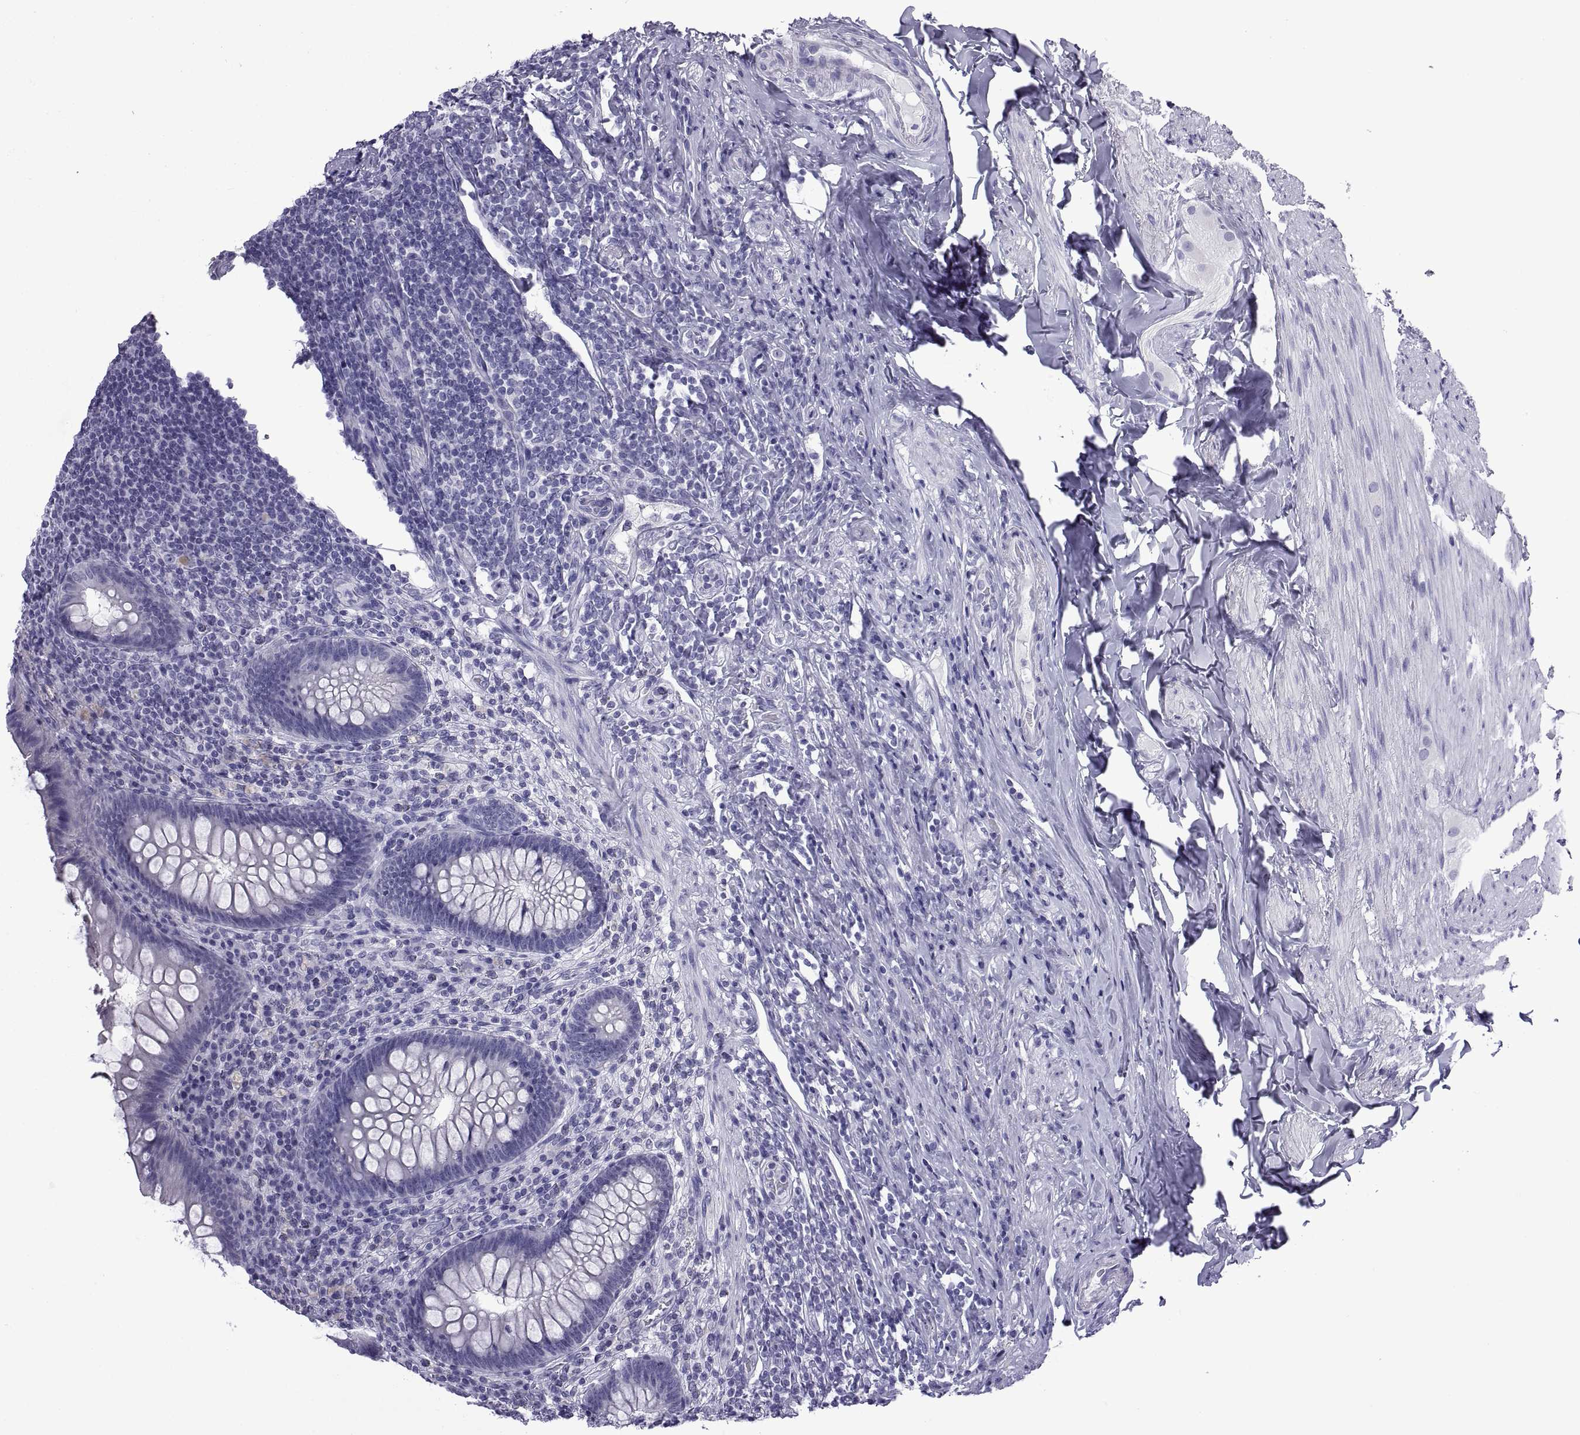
{"staining": {"intensity": "negative", "quantity": "none", "location": "none"}, "tissue": "appendix", "cell_type": "Glandular cells", "image_type": "normal", "snomed": [{"axis": "morphology", "description": "Normal tissue, NOS"}, {"axis": "topography", "description": "Appendix"}], "caption": "Glandular cells show no significant protein expression in benign appendix.", "gene": "CRISP1", "patient": {"sex": "male", "age": 47}}